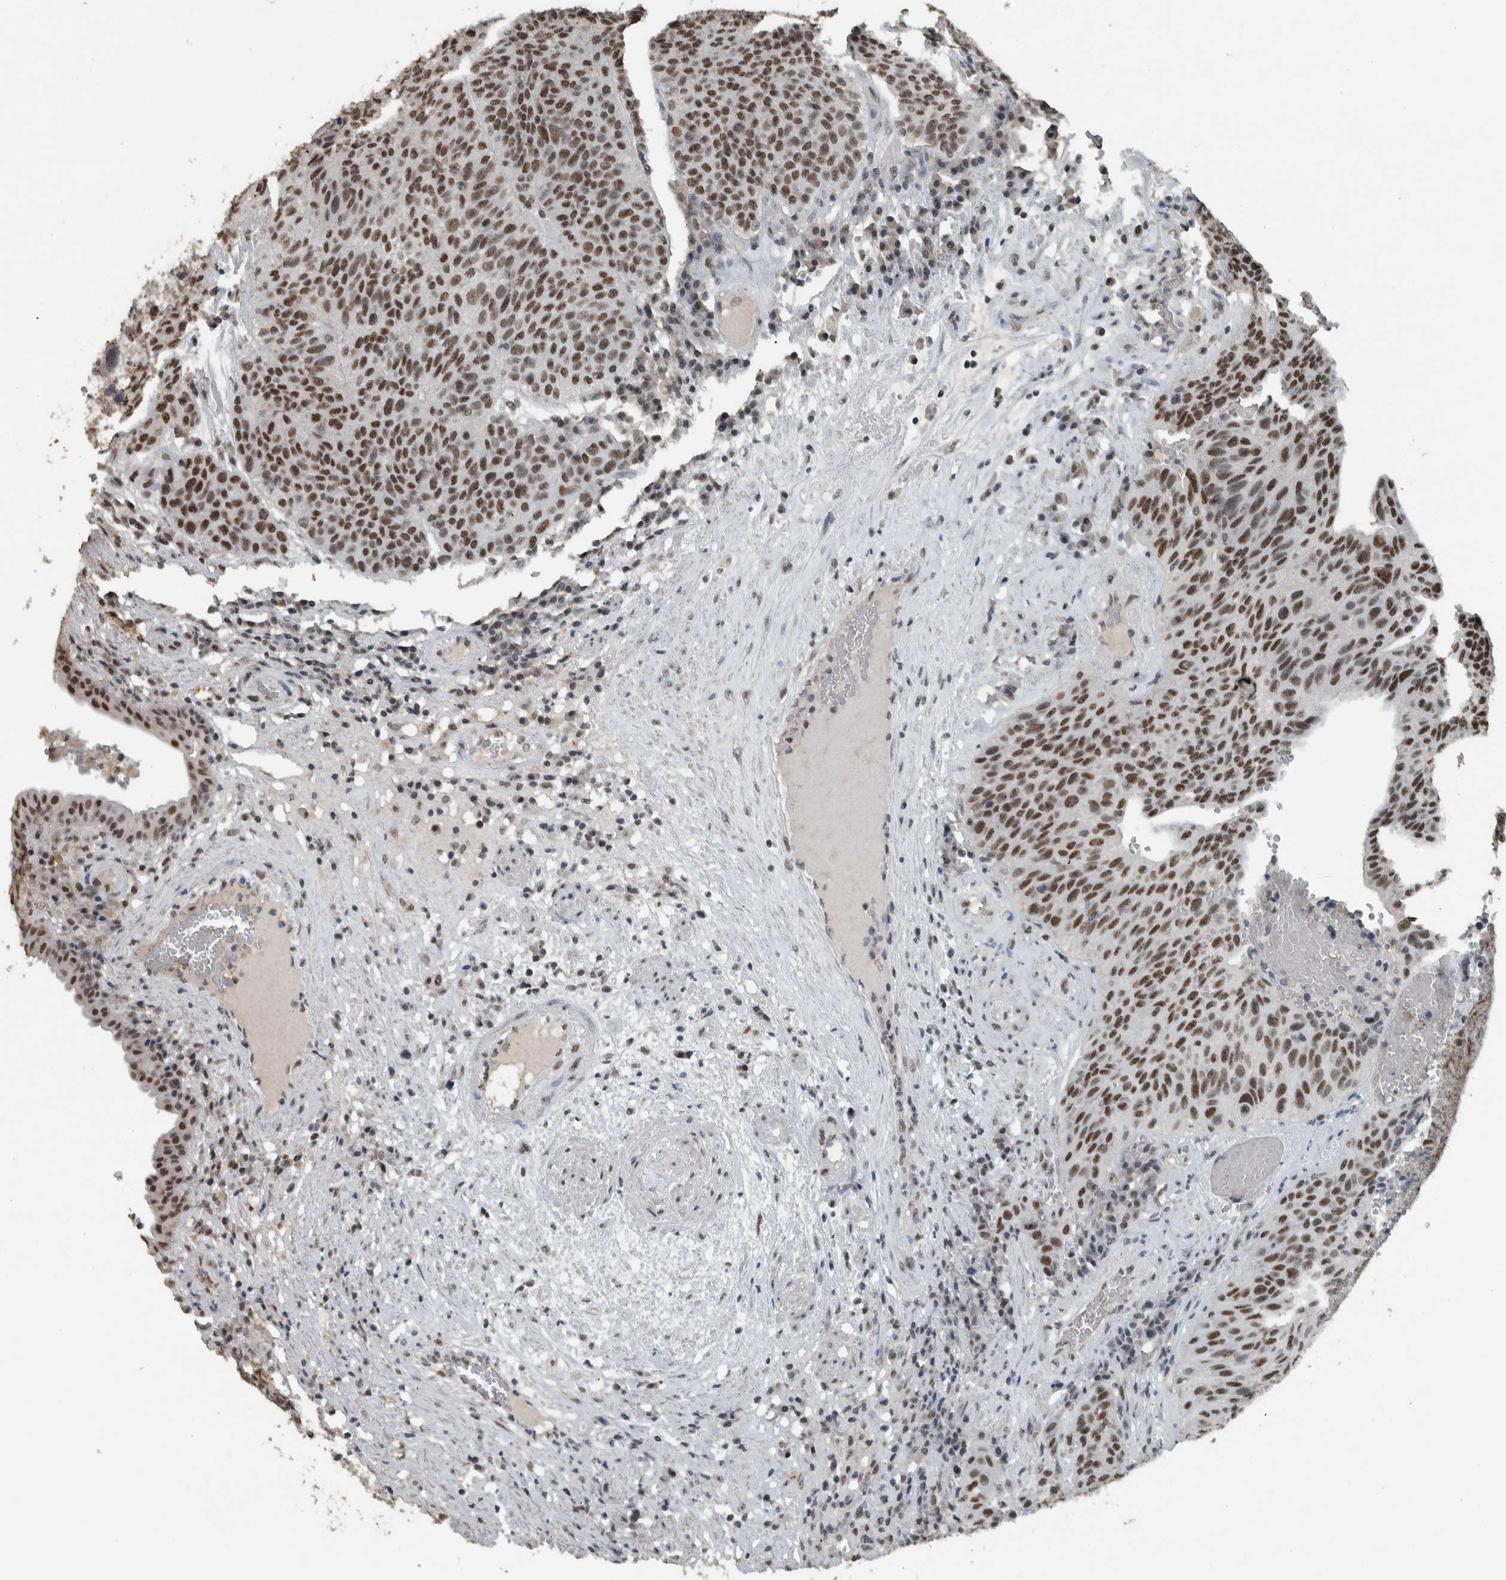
{"staining": {"intensity": "strong", "quantity": ">75%", "location": "nuclear"}, "tissue": "urothelial cancer", "cell_type": "Tumor cells", "image_type": "cancer", "snomed": [{"axis": "morphology", "description": "Urothelial carcinoma, High grade"}, {"axis": "topography", "description": "Urinary bladder"}], "caption": "Immunohistochemistry (IHC) image of high-grade urothelial carcinoma stained for a protein (brown), which exhibits high levels of strong nuclear expression in about >75% of tumor cells.", "gene": "ZNF24", "patient": {"sex": "male", "age": 66}}